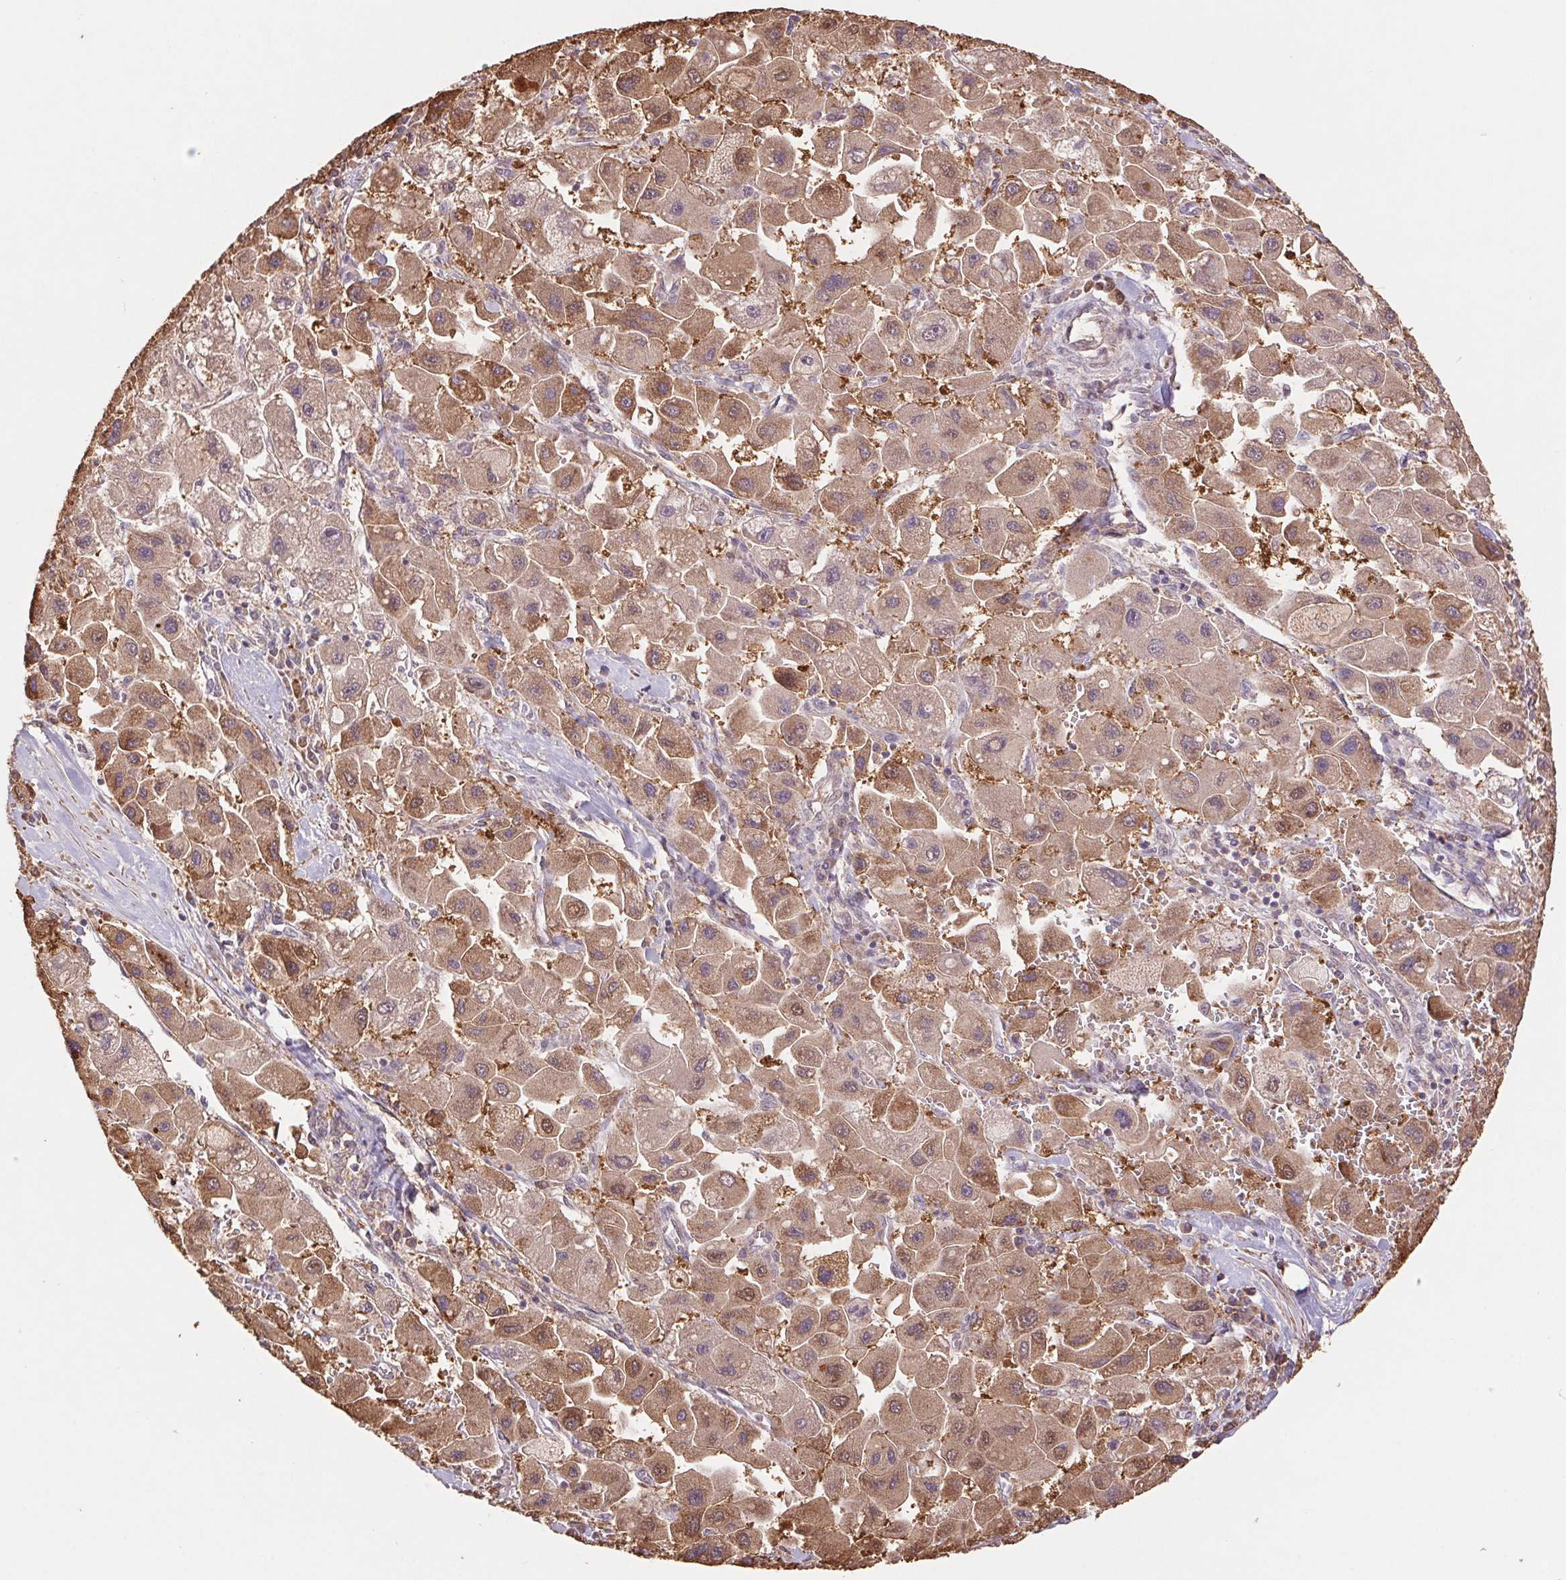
{"staining": {"intensity": "moderate", "quantity": ">75%", "location": "cytoplasmic/membranous,nuclear"}, "tissue": "liver cancer", "cell_type": "Tumor cells", "image_type": "cancer", "snomed": [{"axis": "morphology", "description": "Carcinoma, Hepatocellular, NOS"}, {"axis": "topography", "description": "Liver"}], "caption": "Immunohistochemistry (IHC) staining of liver cancer (hepatocellular carcinoma), which displays medium levels of moderate cytoplasmic/membranous and nuclear positivity in about >75% of tumor cells indicating moderate cytoplasmic/membranous and nuclear protein staining. The staining was performed using DAB (brown) for protein detection and nuclei were counterstained in hematoxylin (blue).", "gene": "CUTA", "patient": {"sex": "male", "age": 24}}